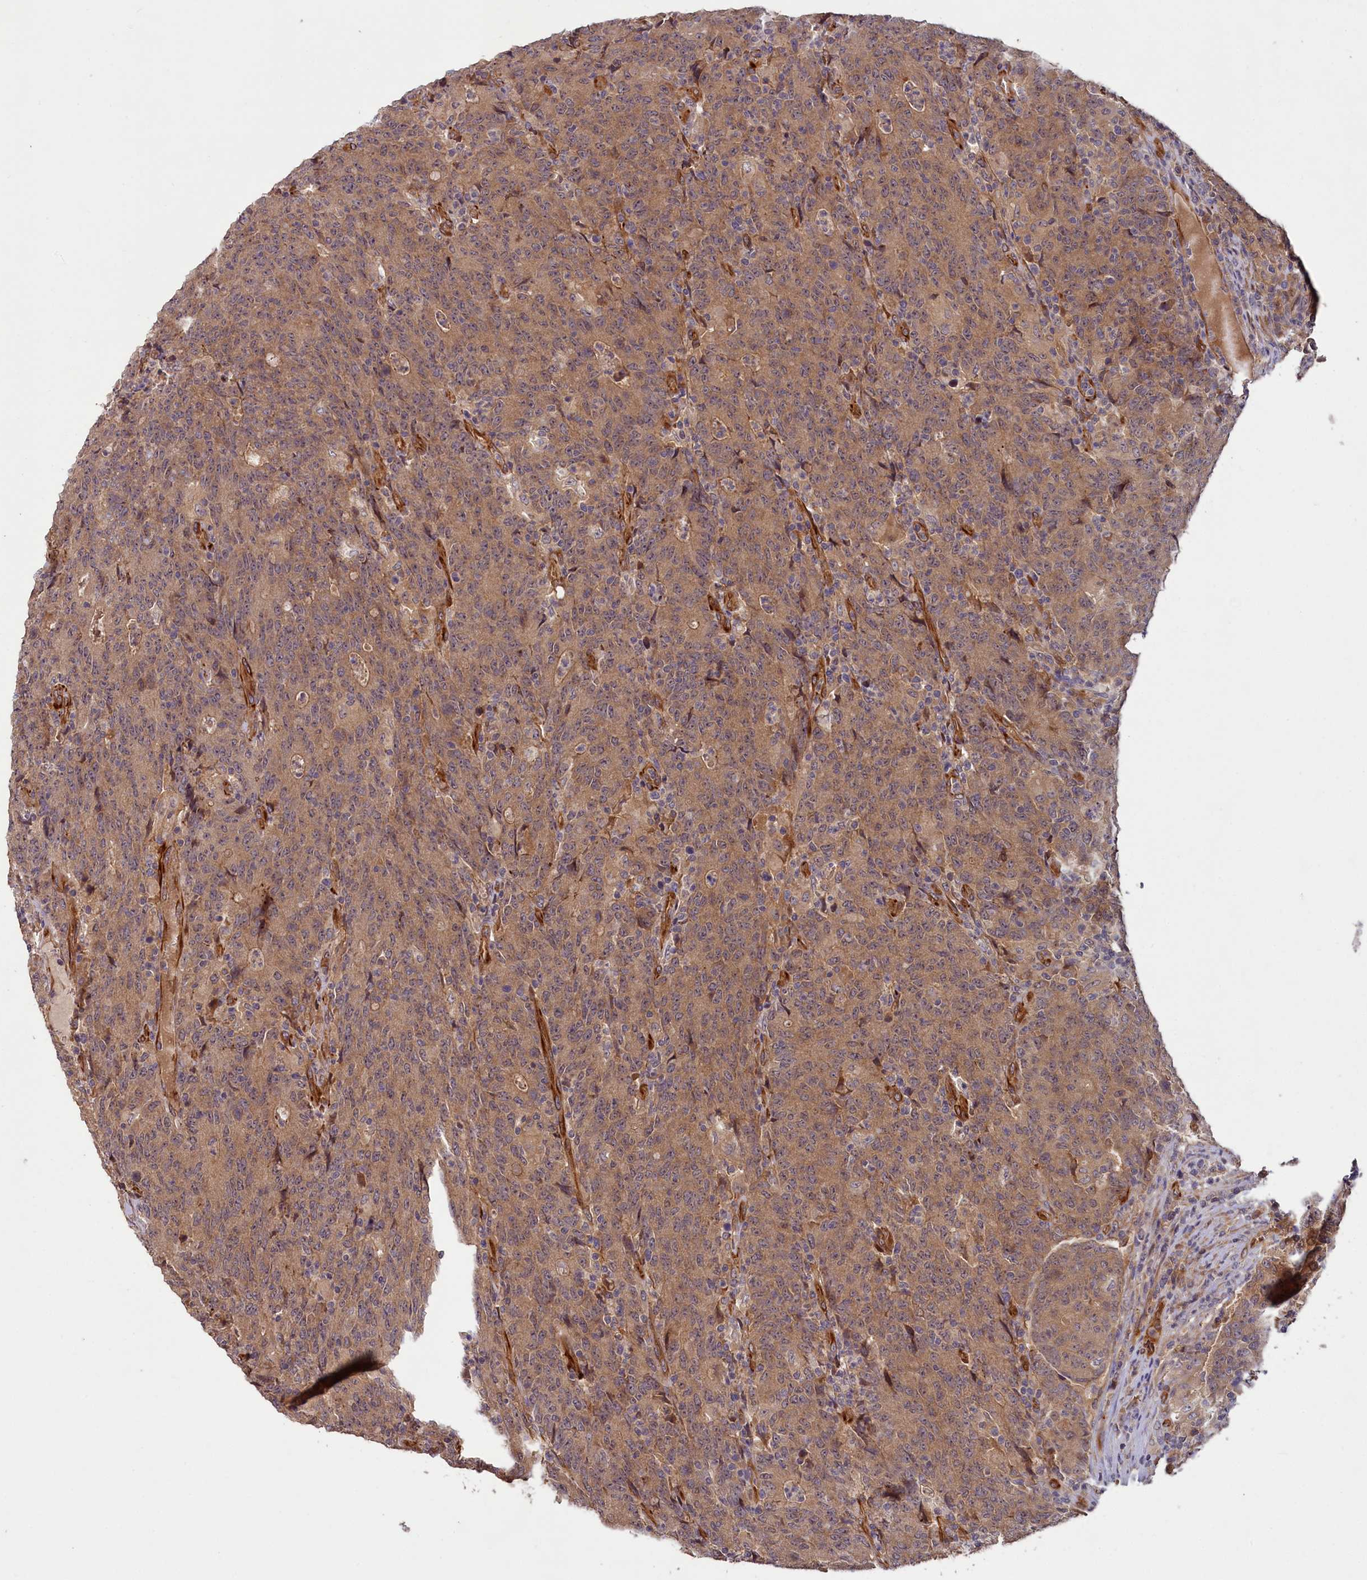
{"staining": {"intensity": "moderate", "quantity": ">75%", "location": "cytoplasmic/membranous"}, "tissue": "colorectal cancer", "cell_type": "Tumor cells", "image_type": "cancer", "snomed": [{"axis": "morphology", "description": "Adenocarcinoma, NOS"}, {"axis": "topography", "description": "Colon"}], "caption": "Immunohistochemical staining of human adenocarcinoma (colorectal) exhibits medium levels of moderate cytoplasmic/membranous protein expression in approximately >75% of tumor cells.", "gene": "PKN2", "patient": {"sex": "female", "age": 75}}